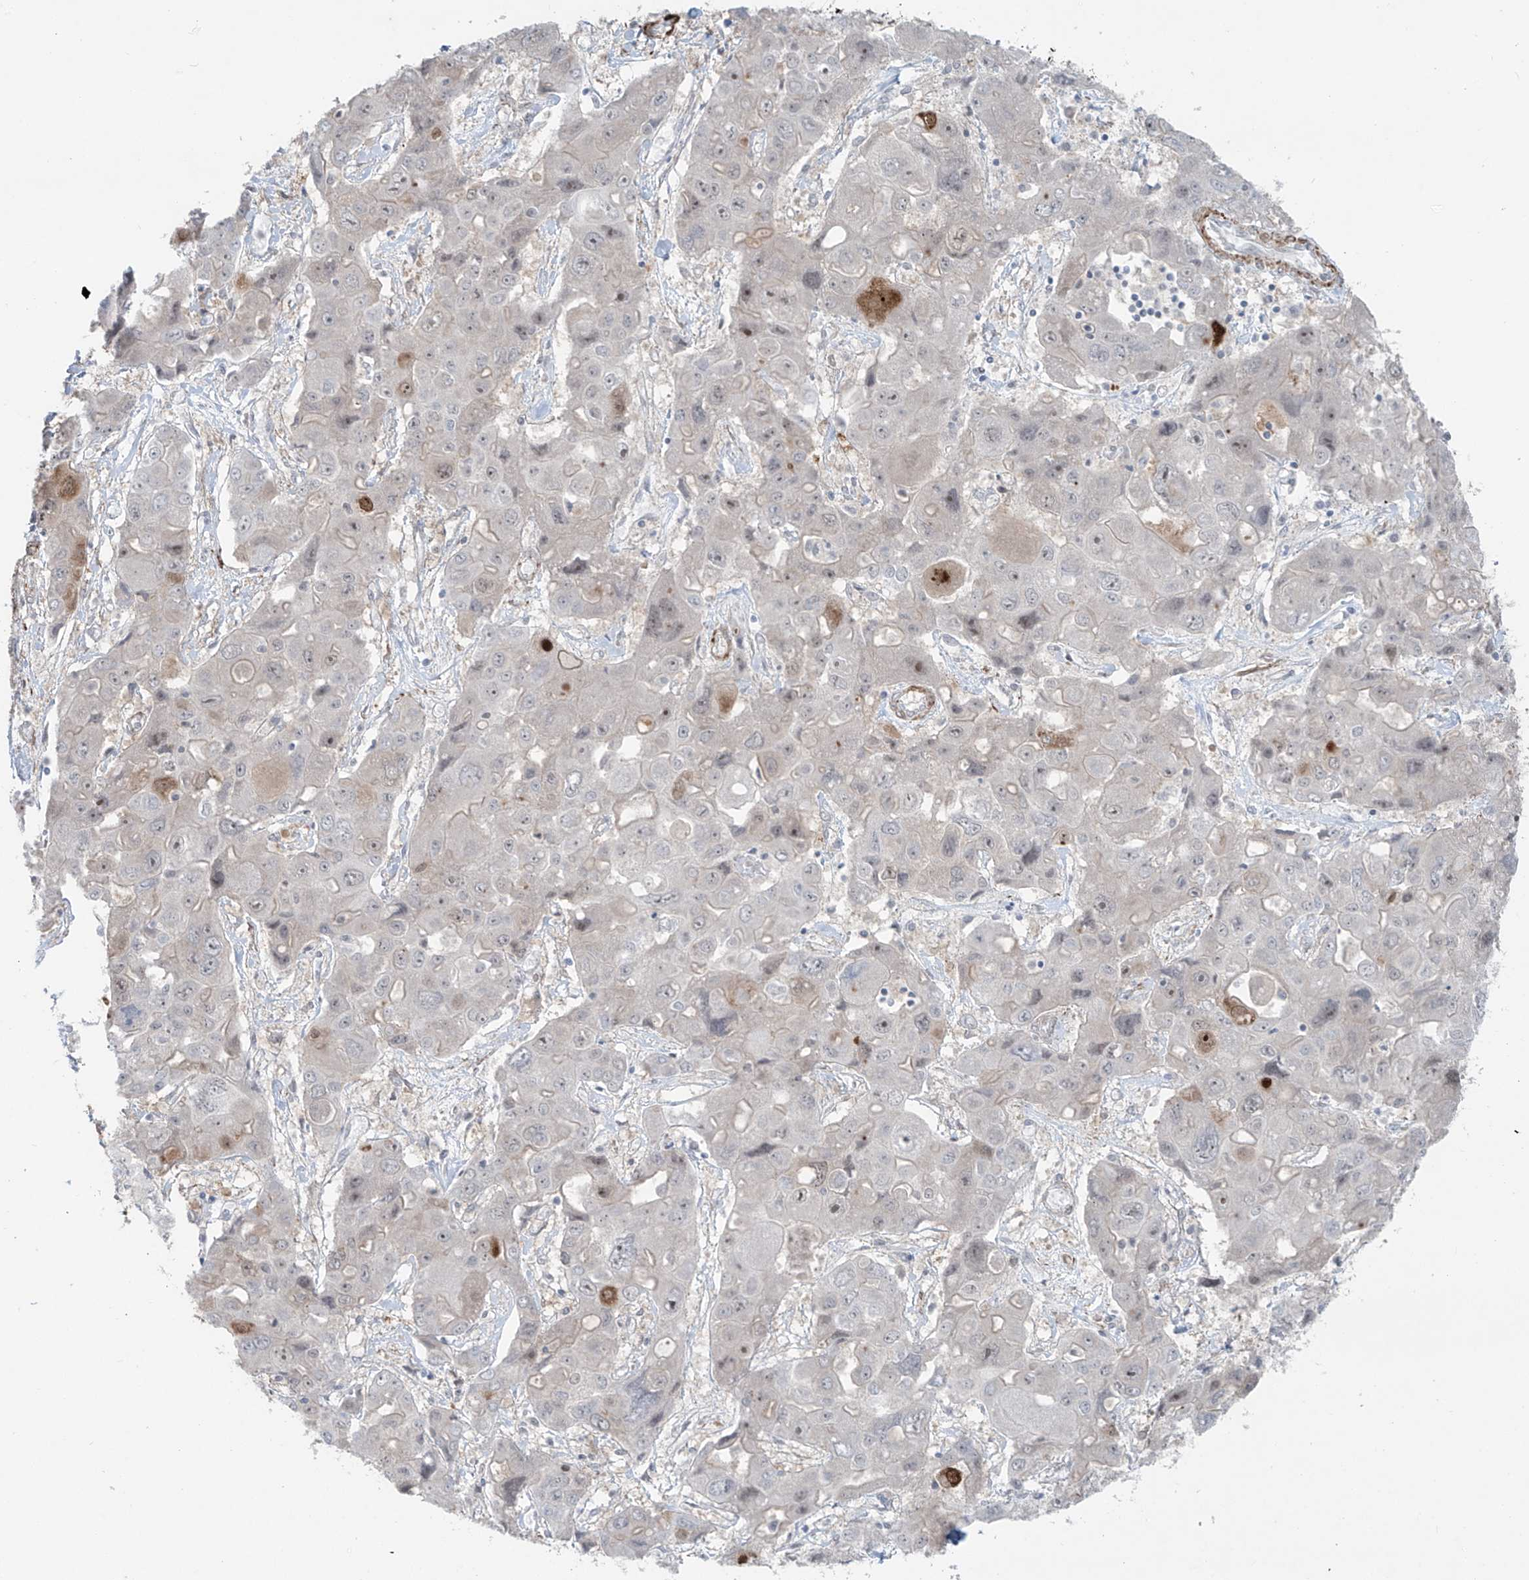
{"staining": {"intensity": "moderate", "quantity": "<25%", "location": "nuclear"}, "tissue": "liver cancer", "cell_type": "Tumor cells", "image_type": "cancer", "snomed": [{"axis": "morphology", "description": "Cholangiocarcinoma"}, {"axis": "topography", "description": "Liver"}], "caption": "DAB immunohistochemical staining of human cholangiocarcinoma (liver) reveals moderate nuclear protein expression in approximately <25% of tumor cells.", "gene": "RASGEF1A", "patient": {"sex": "male", "age": 67}}